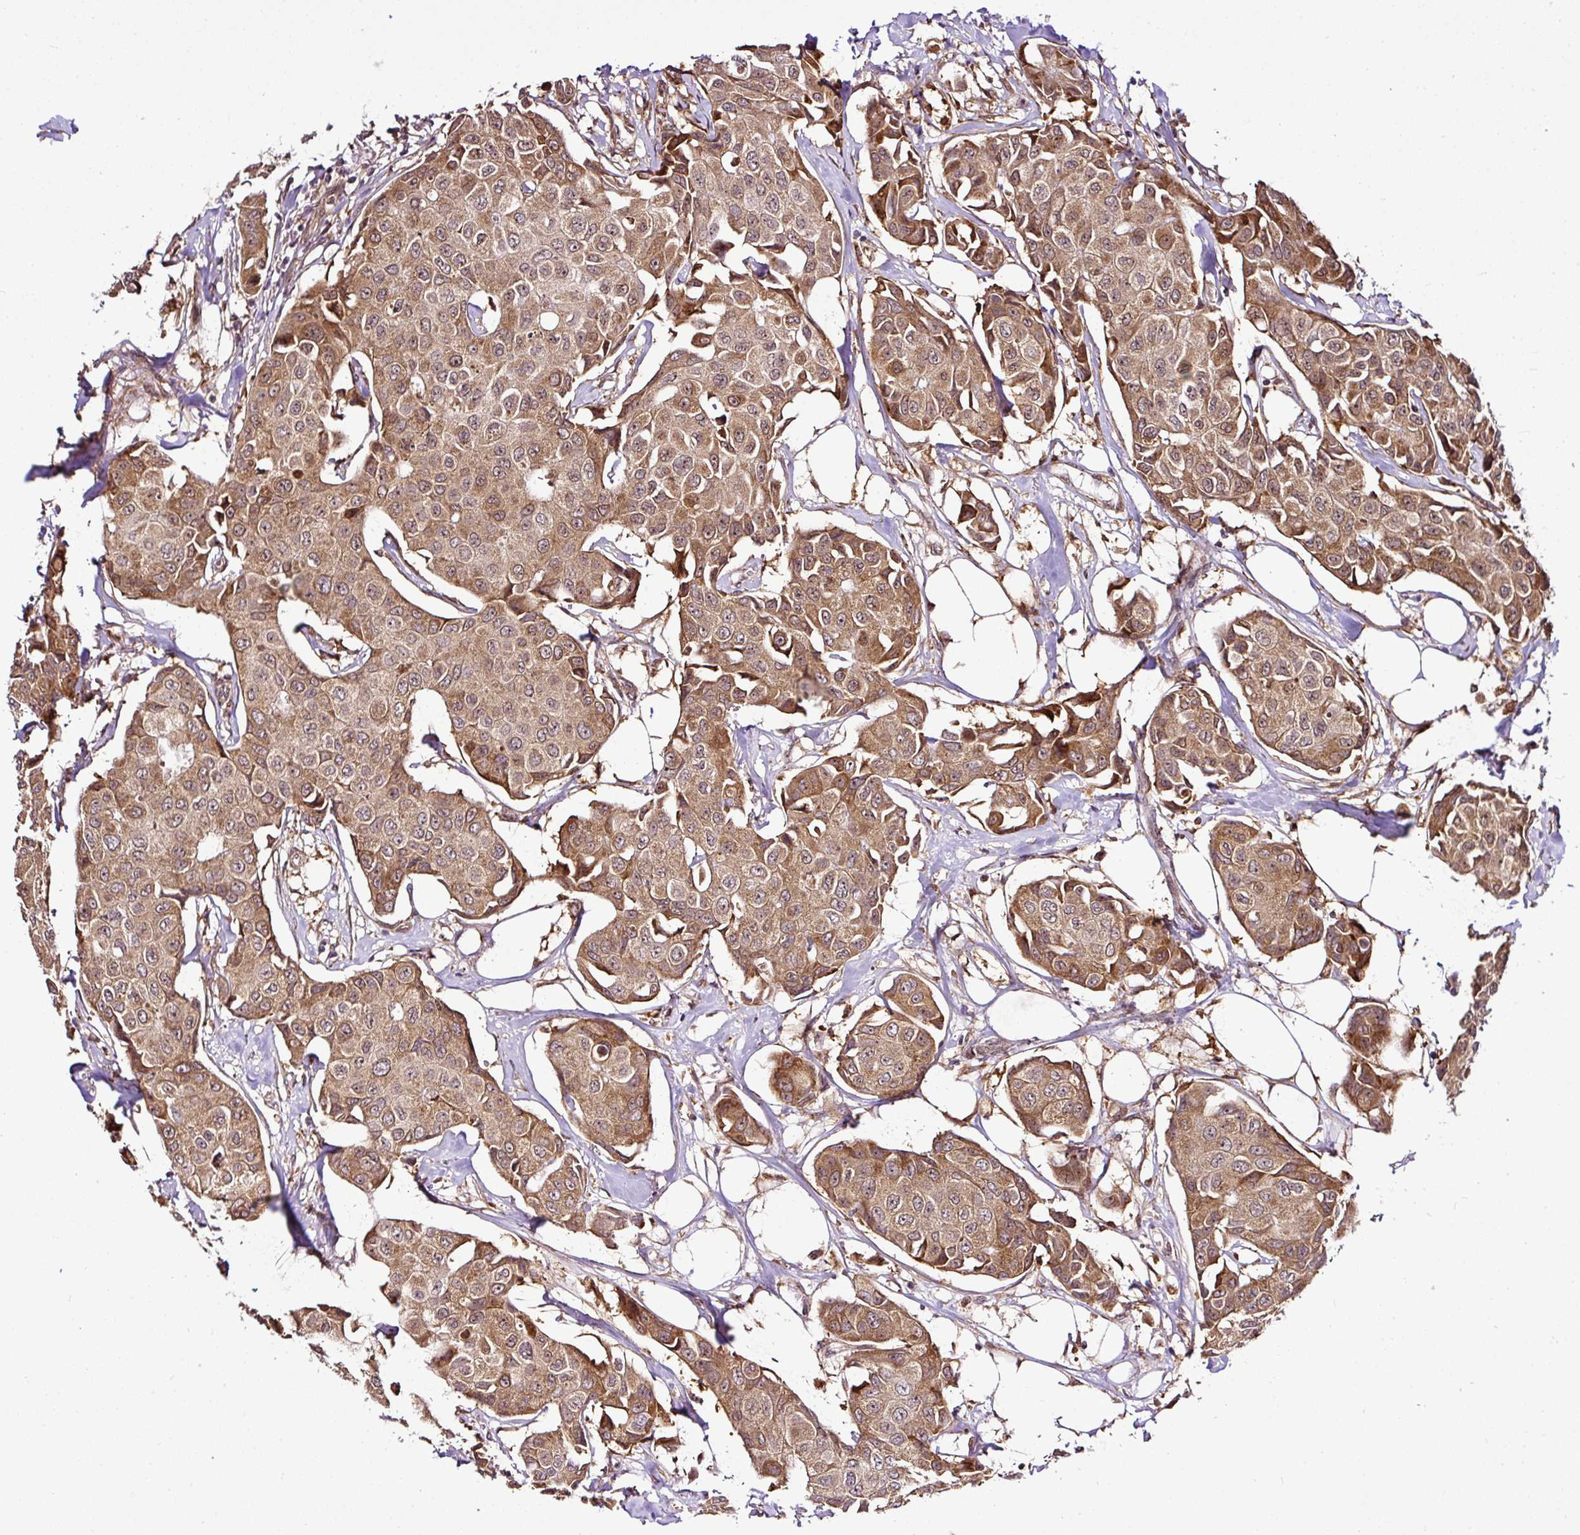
{"staining": {"intensity": "moderate", "quantity": ">75%", "location": "cytoplasmic/membranous,nuclear"}, "tissue": "breast cancer", "cell_type": "Tumor cells", "image_type": "cancer", "snomed": [{"axis": "morphology", "description": "Duct carcinoma"}, {"axis": "topography", "description": "Breast"}], "caption": "The image reveals a brown stain indicating the presence of a protein in the cytoplasmic/membranous and nuclear of tumor cells in breast cancer.", "gene": "FAM153A", "patient": {"sex": "female", "age": 80}}